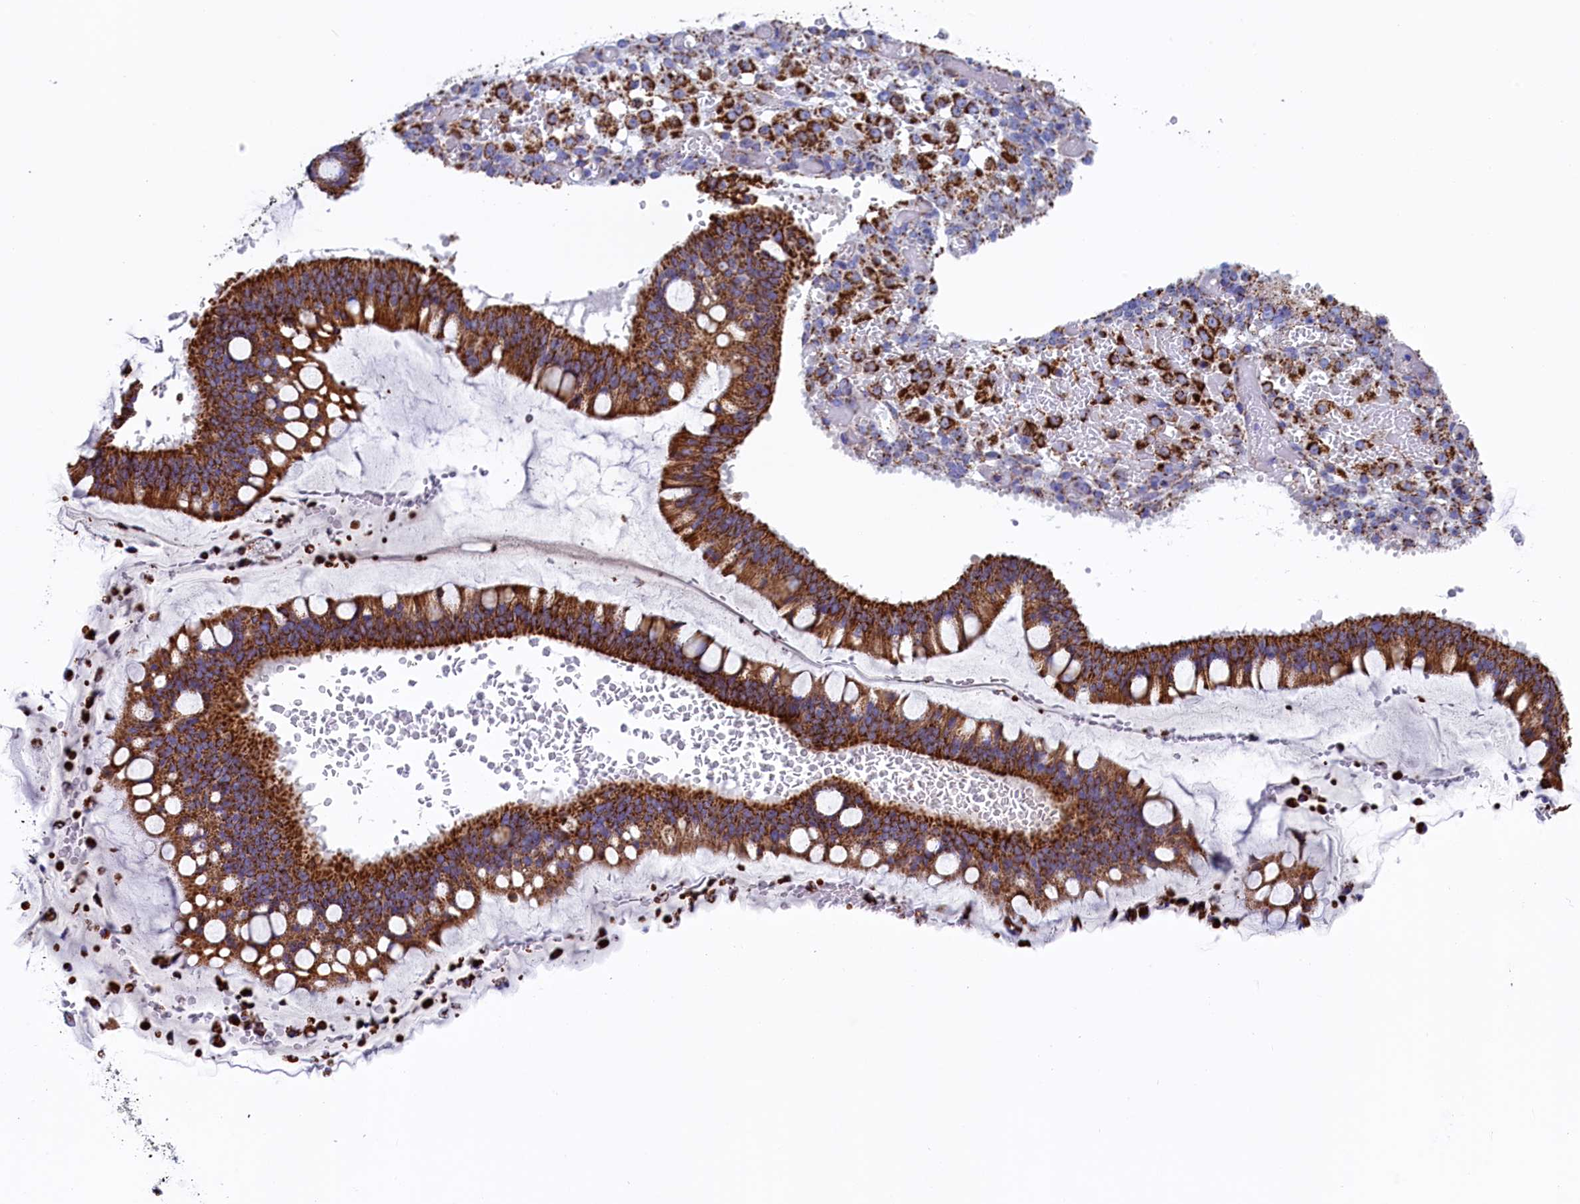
{"staining": {"intensity": "strong", "quantity": ">75%", "location": "cytoplasmic/membranous"}, "tissue": "ovarian cancer", "cell_type": "Tumor cells", "image_type": "cancer", "snomed": [{"axis": "morphology", "description": "Cystadenocarcinoma, mucinous, NOS"}, {"axis": "topography", "description": "Ovary"}], "caption": "A brown stain shows strong cytoplasmic/membranous staining of a protein in ovarian cancer tumor cells.", "gene": "SLC39A3", "patient": {"sex": "female", "age": 73}}